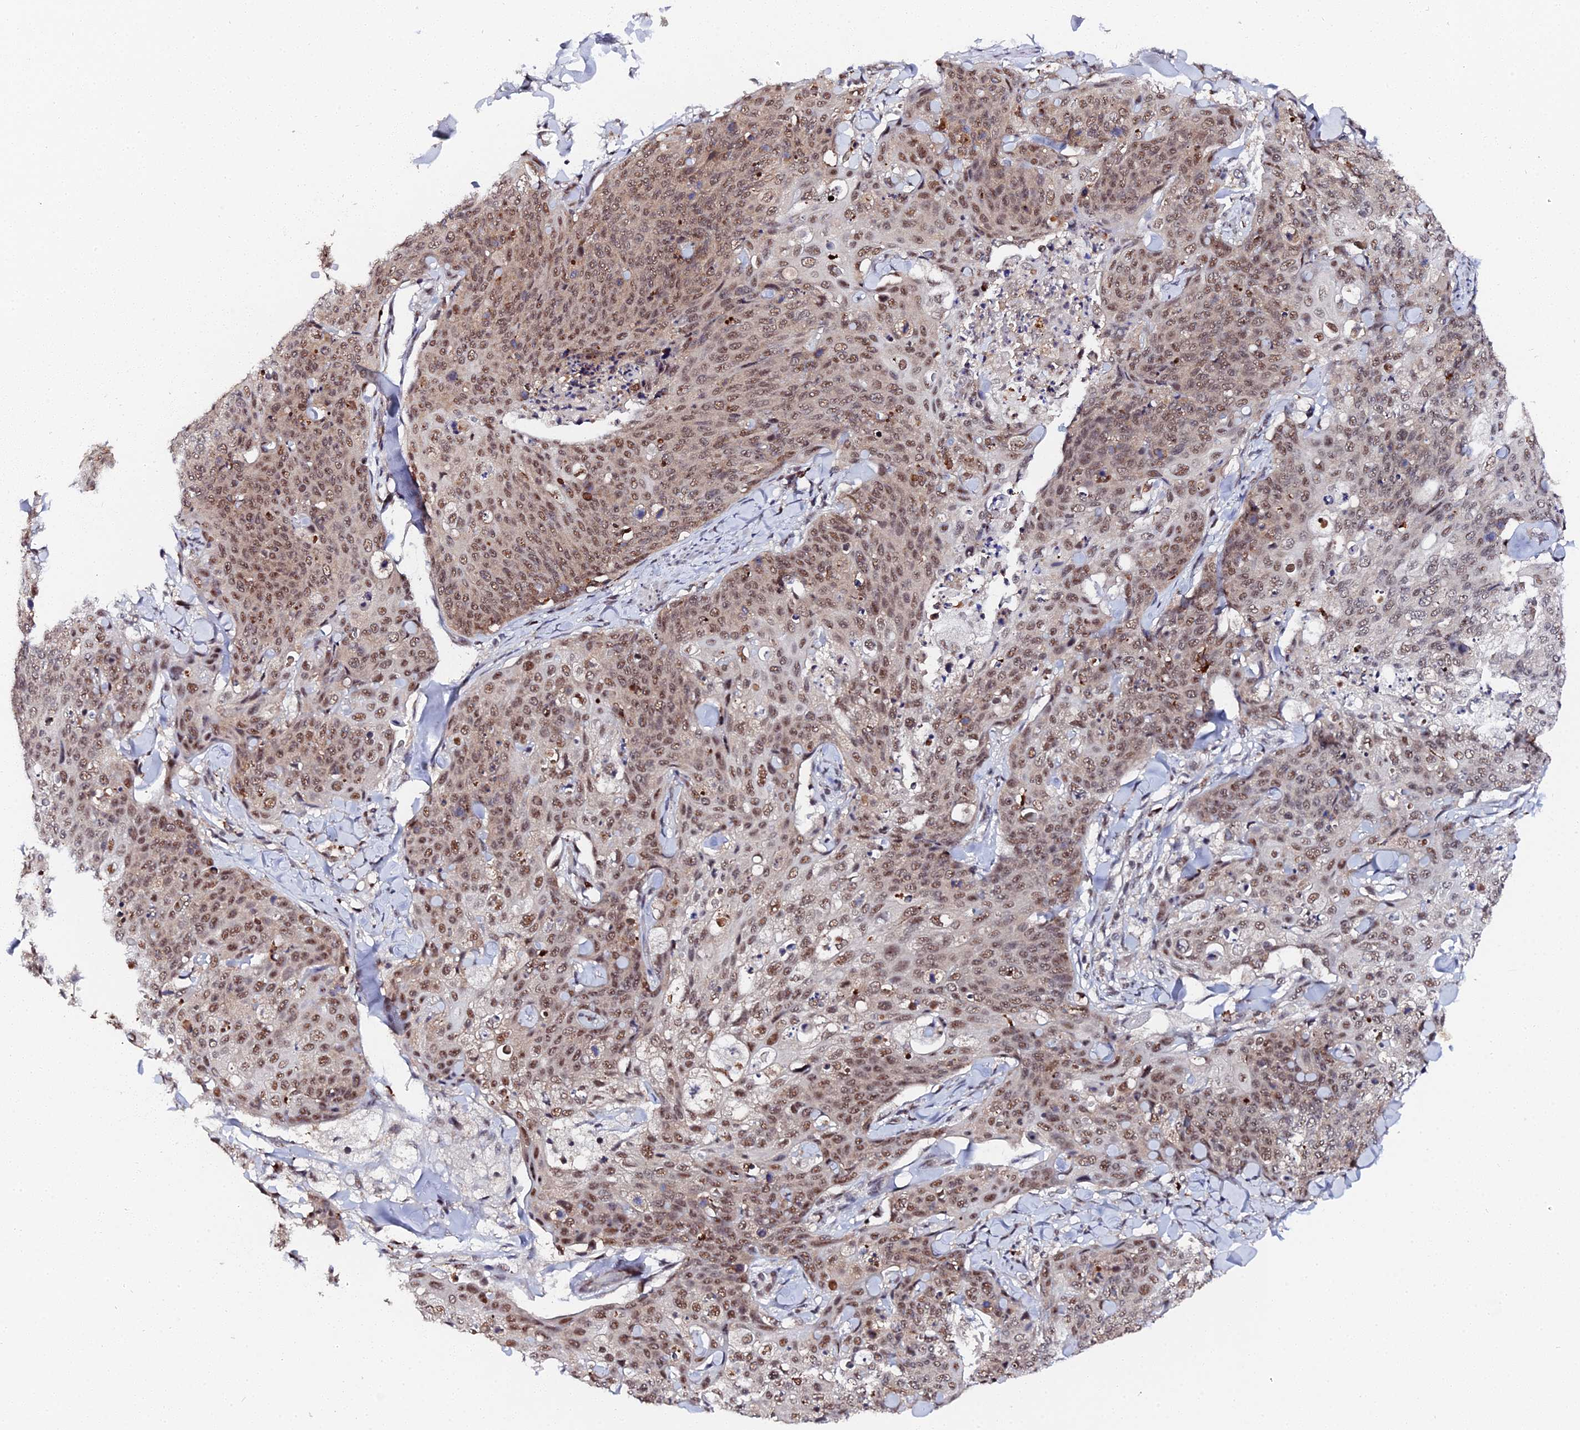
{"staining": {"intensity": "moderate", "quantity": ">75%", "location": "nuclear"}, "tissue": "skin cancer", "cell_type": "Tumor cells", "image_type": "cancer", "snomed": [{"axis": "morphology", "description": "Squamous cell carcinoma, NOS"}, {"axis": "topography", "description": "Skin"}, {"axis": "topography", "description": "Vulva"}], "caption": "Human skin squamous cell carcinoma stained with a protein marker shows moderate staining in tumor cells.", "gene": "MAGOHB", "patient": {"sex": "female", "age": 85}}